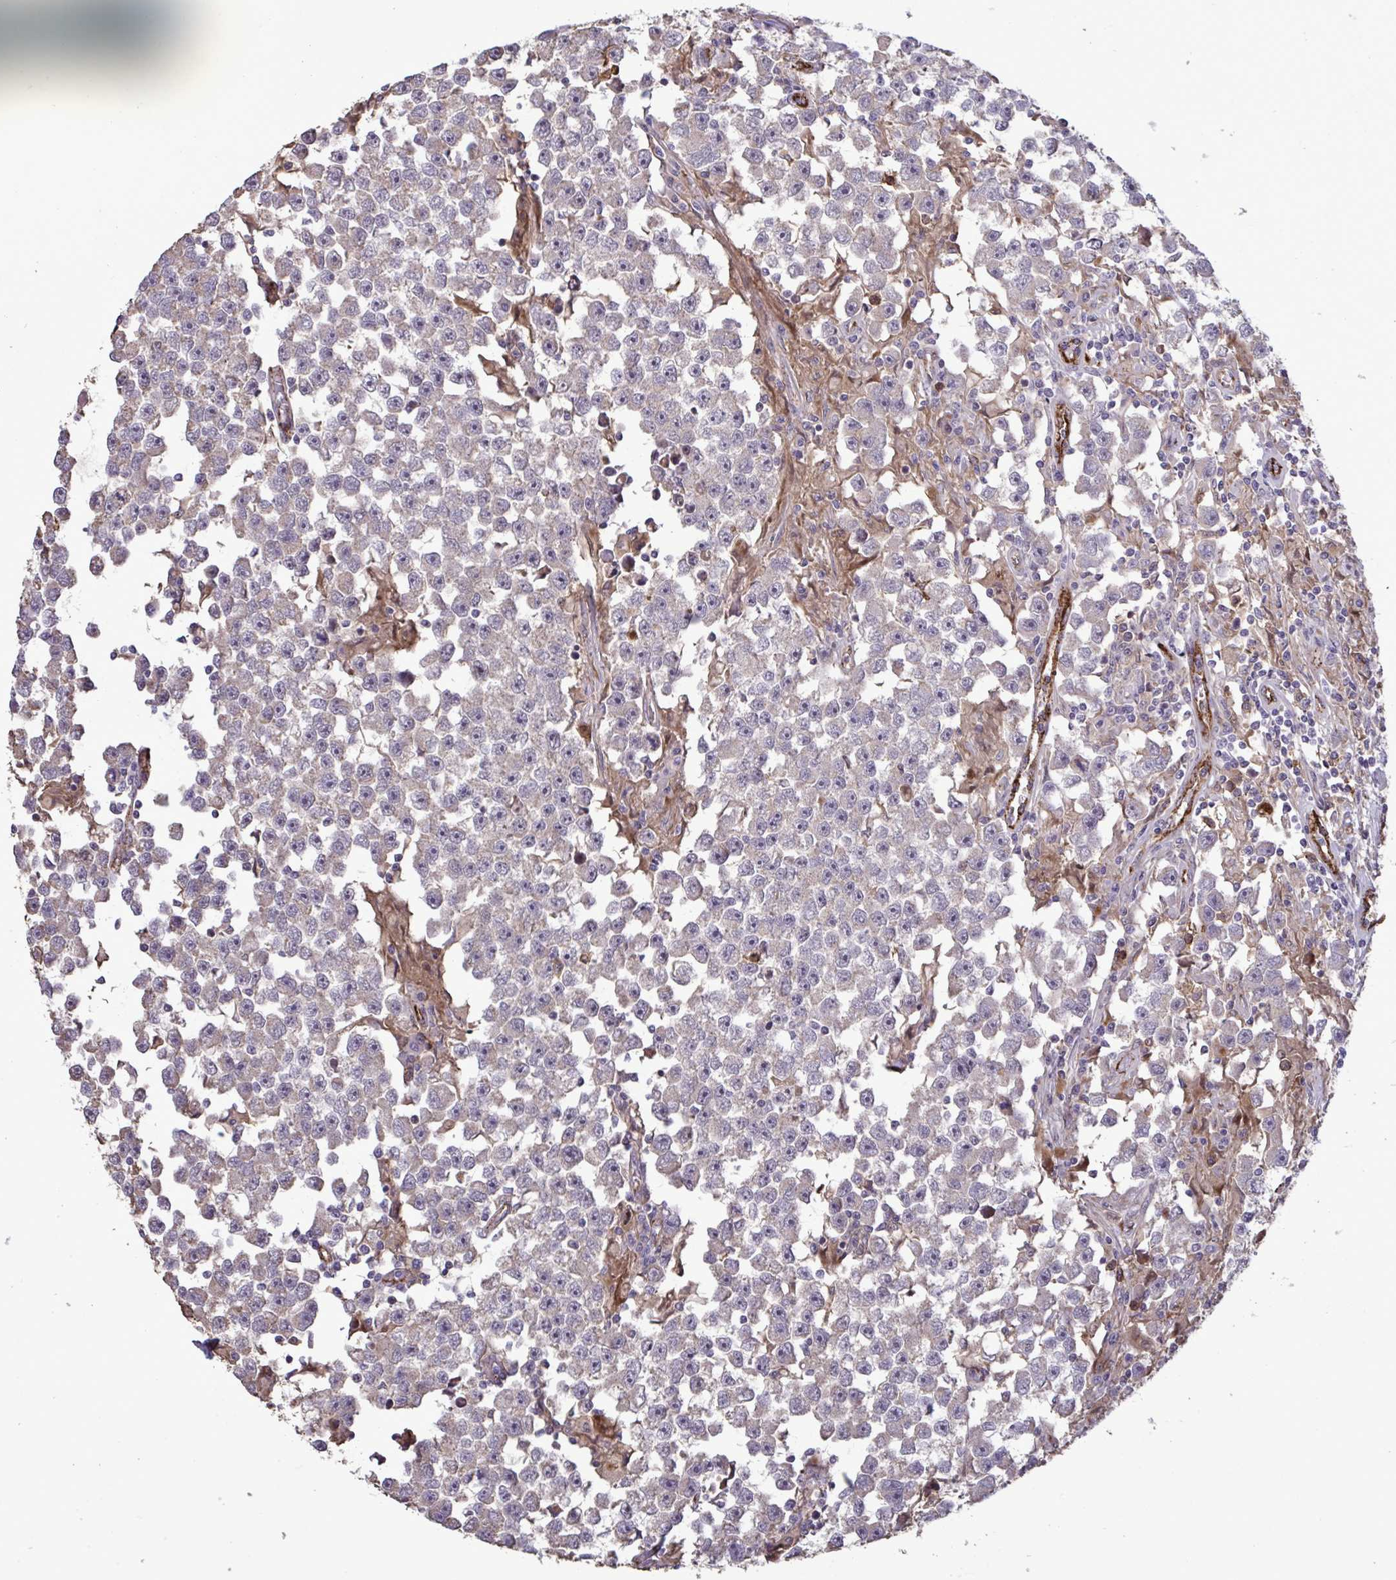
{"staining": {"intensity": "weak", "quantity": "25%-75%", "location": "cytoplasmic/membranous"}, "tissue": "testis cancer", "cell_type": "Tumor cells", "image_type": "cancer", "snomed": [{"axis": "morphology", "description": "Seminoma, NOS"}, {"axis": "topography", "description": "Testis"}], "caption": "Protein expression analysis of seminoma (testis) reveals weak cytoplasmic/membranous staining in about 25%-75% of tumor cells.", "gene": "CD101", "patient": {"sex": "male", "age": 33}}